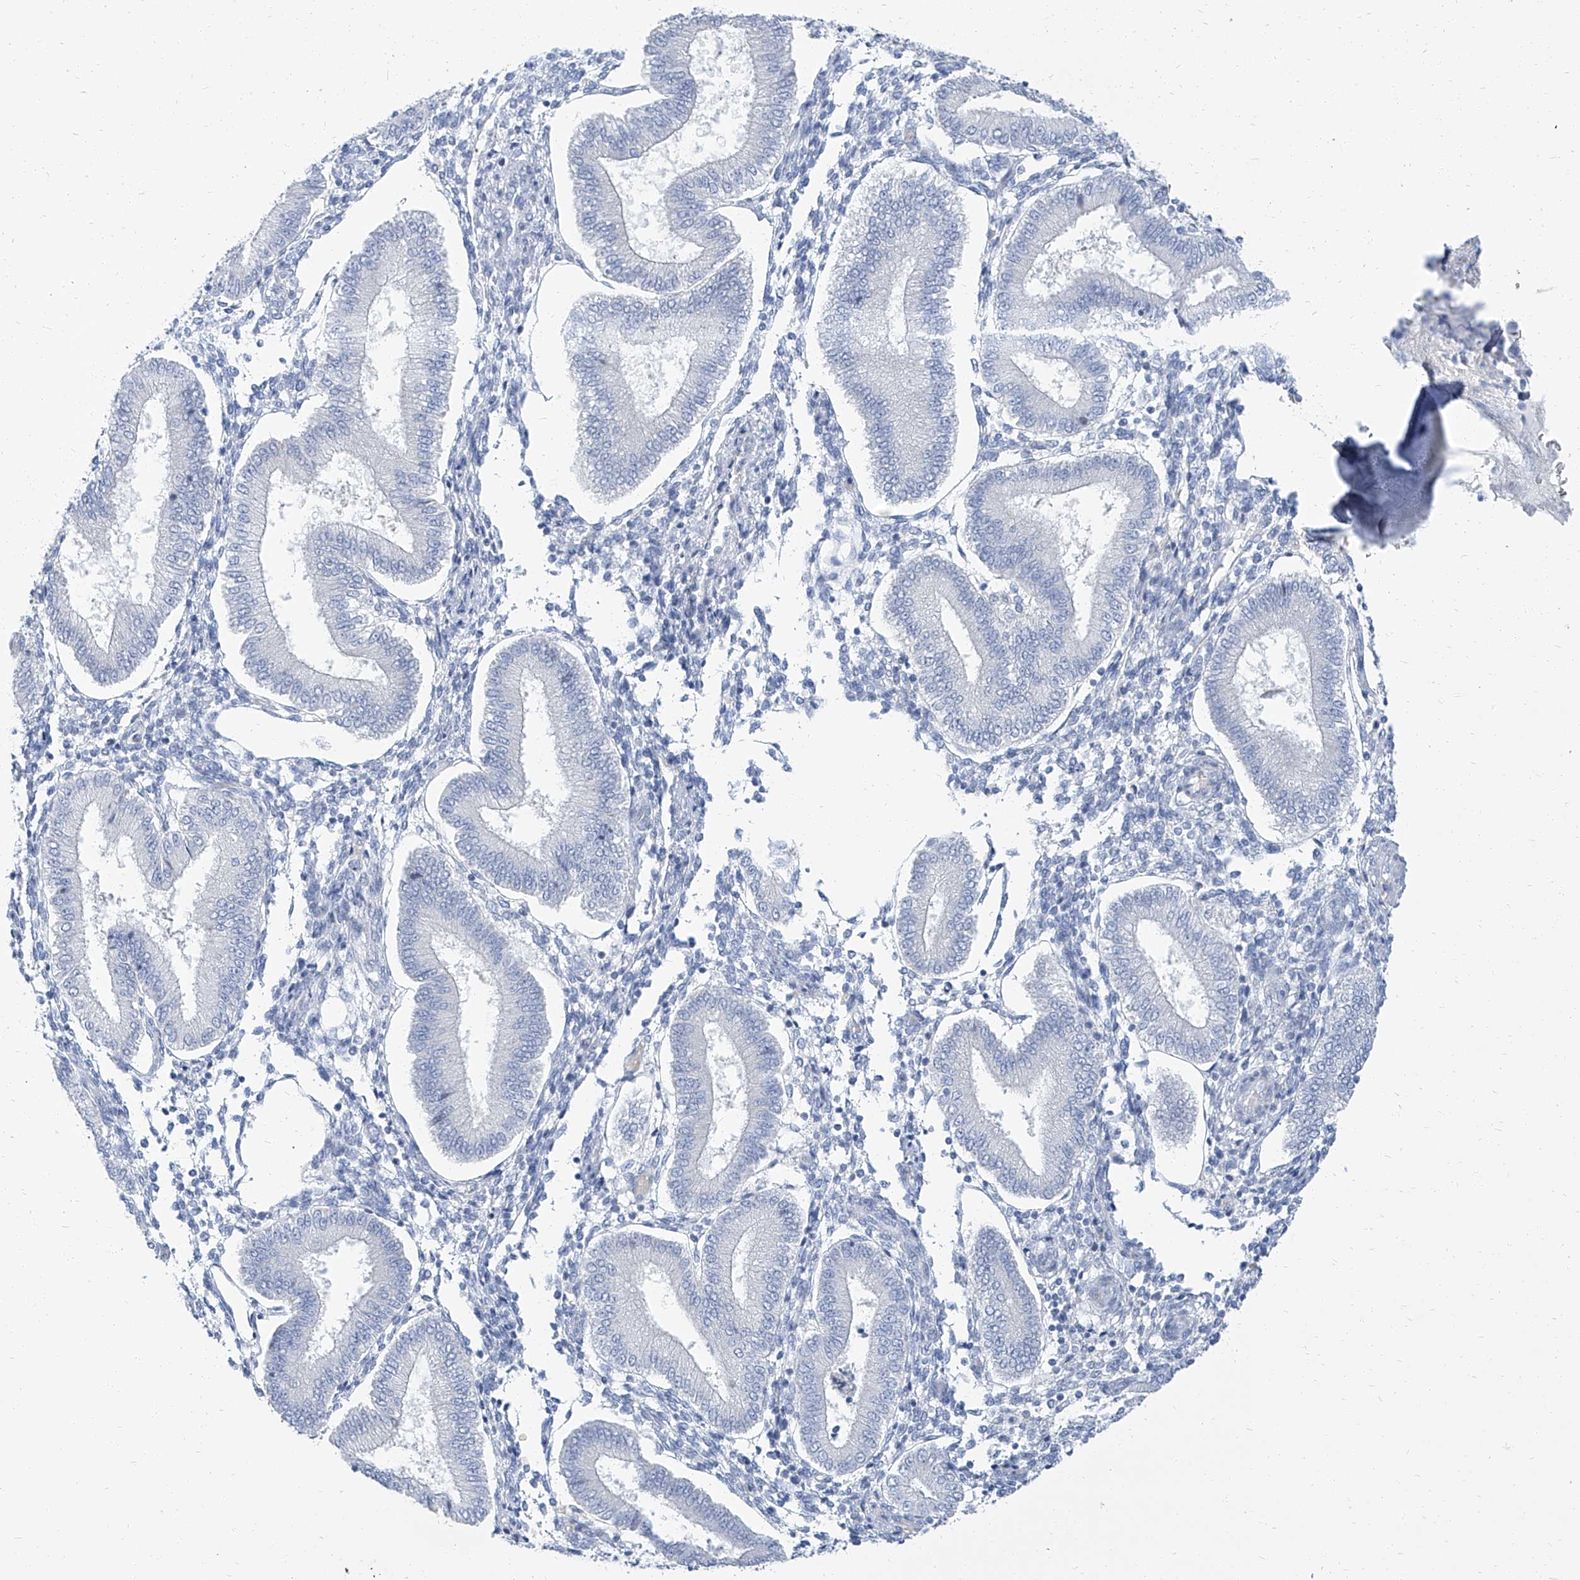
{"staining": {"intensity": "negative", "quantity": "none", "location": "none"}, "tissue": "endometrium", "cell_type": "Cells in endometrial stroma", "image_type": "normal", "snomed": [{"axis": "morphology", "description": "Normal tissue, NOS"}, {"axis": "topography", "description": "Endometrium"}], "caption": "A high-resolution image shows immunohistochemistry (IHC) staining of normal endometrium, which reveals no significant expression in cells in endometrial stroma.", "gene": "TXLNB", "patient": {"sex": "female", "age": 39}}